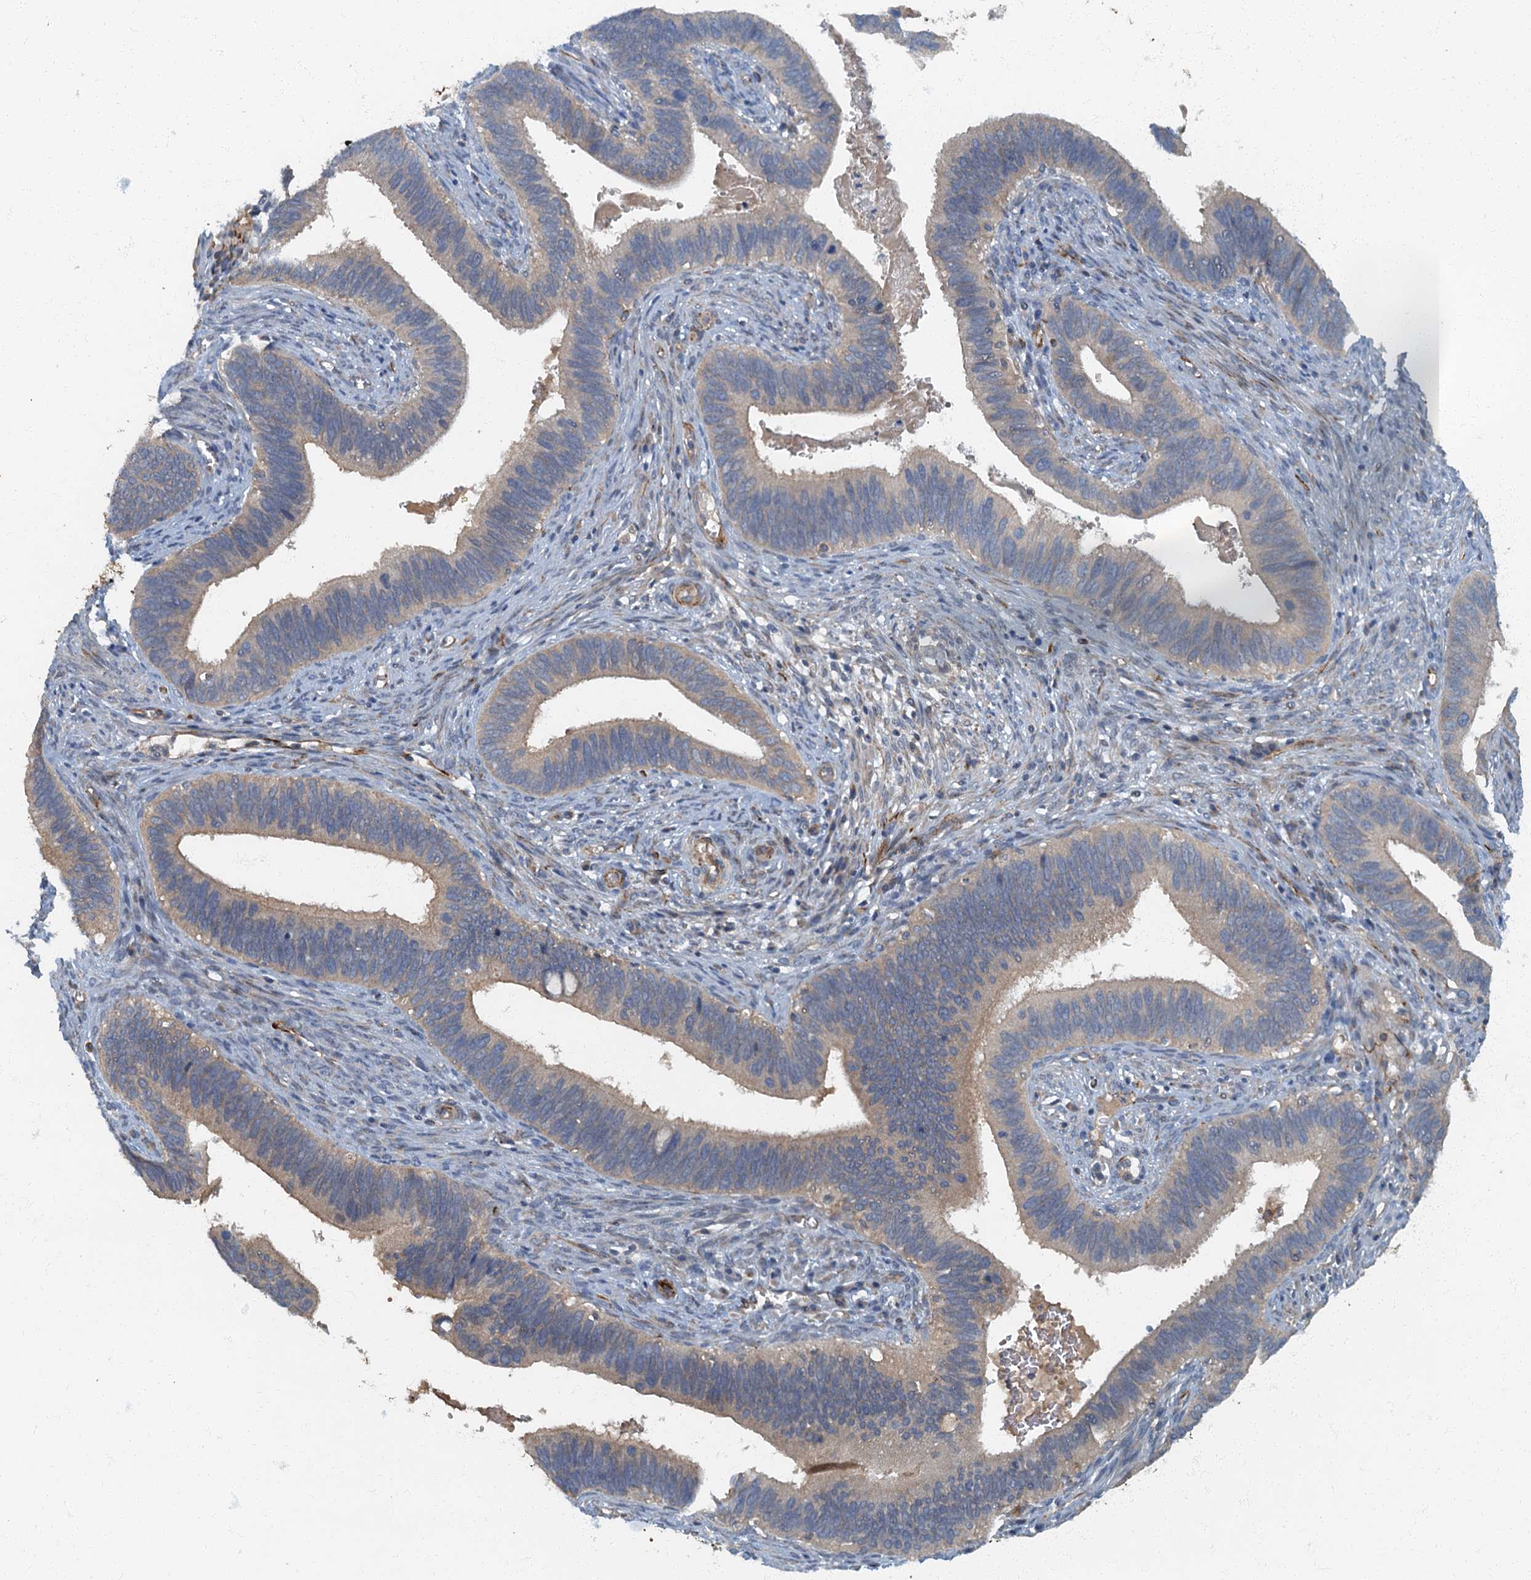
{"staining": {"intensity": "weak", "quantity": "<25%", "location": "cytoplasmic/membranous"}, "tissue": "cervical cancer", "cell_type": "Tumor cells", "image_type": "cancer", "snomed": [{"axis": "morphology", "description": "Adenocarcinoma, NOS"}, {"axis": "topography", "description": "Cervix"}], "caption": "Protein analysis of cervical adenocarcinoma demonstrates no significant expression in tumor cells.", "gene": "ARL11", "patient": {"sex": "female", "age": 42}}